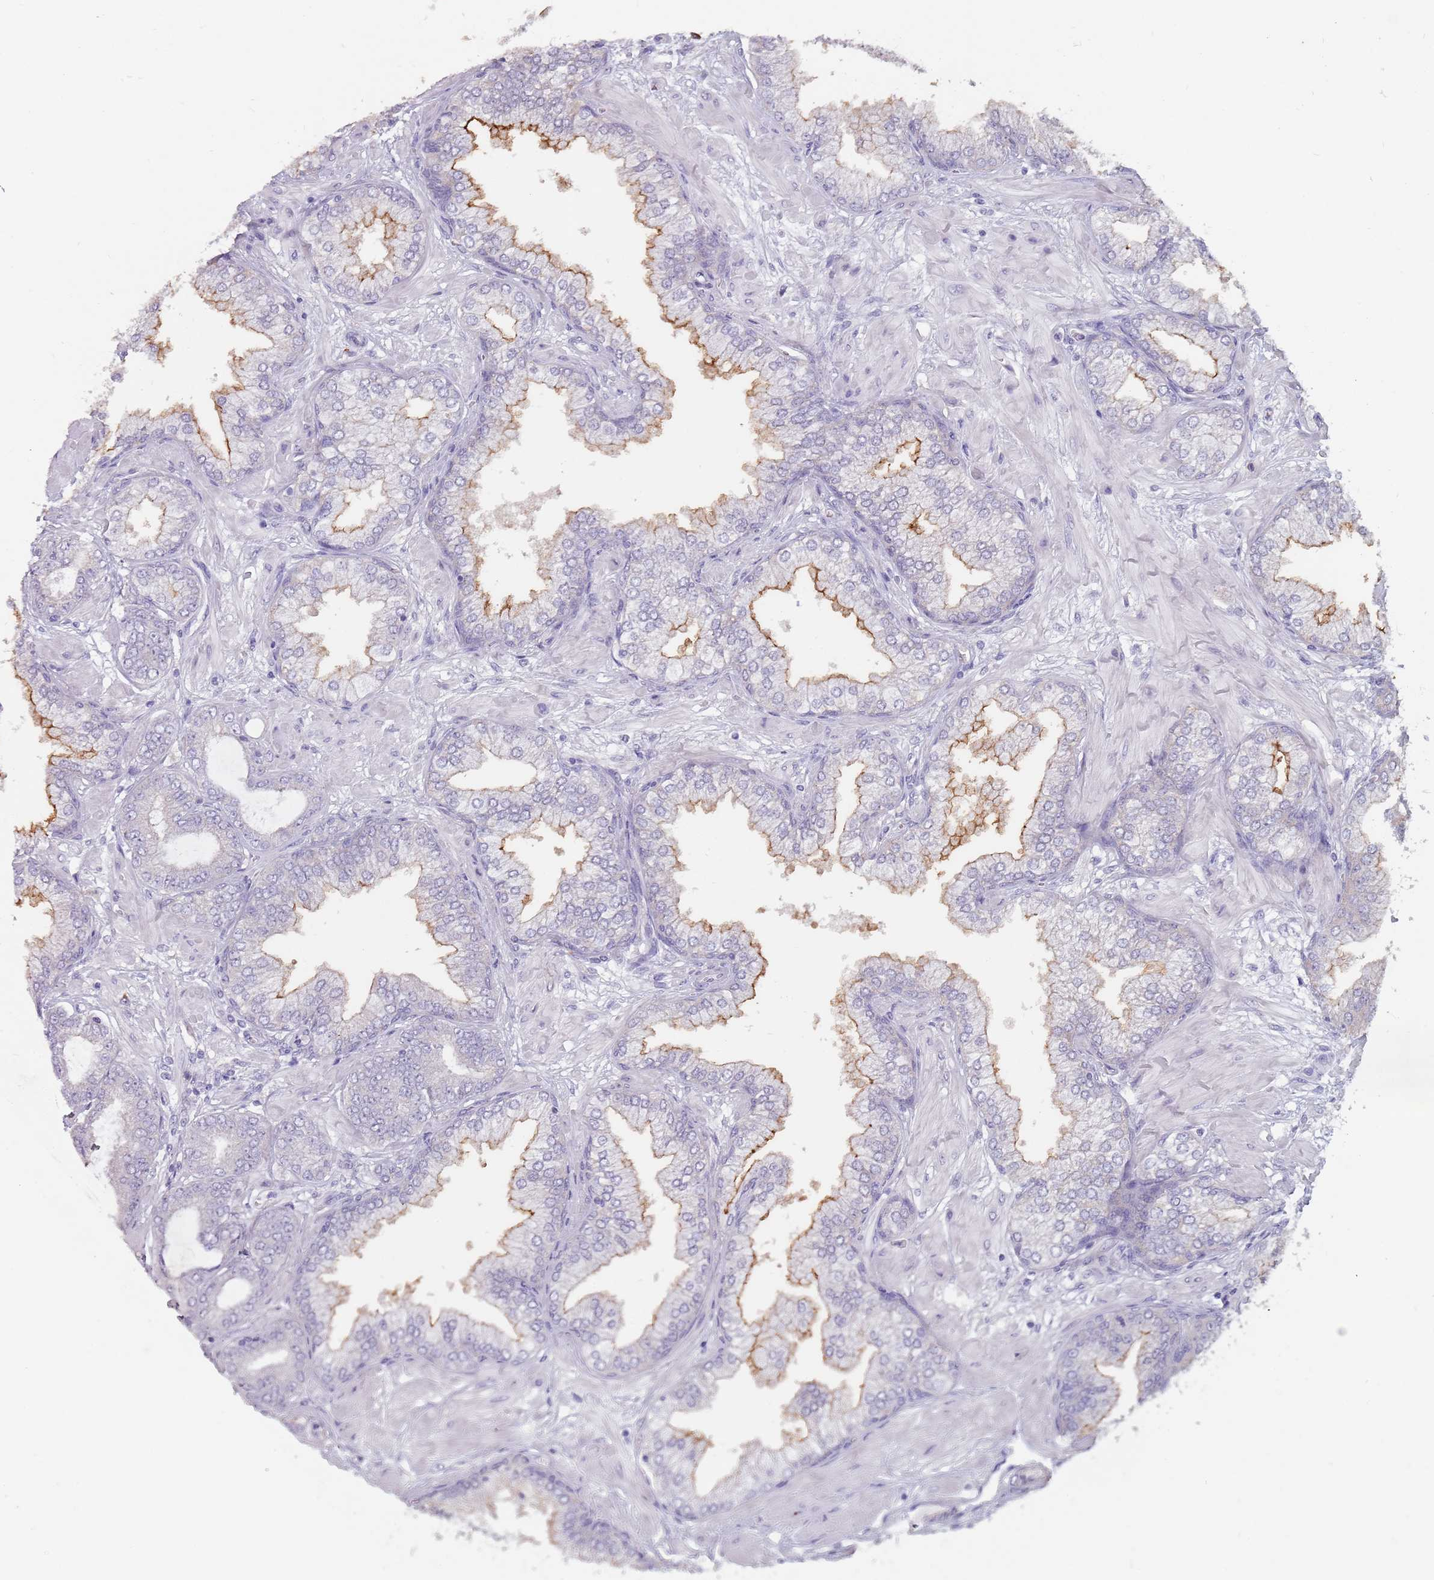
{"staining": {"intensity": "moderate", "quantity": "<25%", "location": "cytoplasmic/membranous"}, "tissue": "prostate cancer", "cell_type": "Tumor cells", "image_type": "cancer", "snomed": [{"axis": "morphology", "description": "Adenocarcinoma, Low grade"}, {"axis": "topography", "description": "Prostate"}], "caption": "A brown stain shows moderate cytoplasmic/membranous positivity of a protein in low-grade adenocarcinoma (prostate) tumor cells.", "gene": "STYK1", "patient": {"sex": "male", "age": 55}}